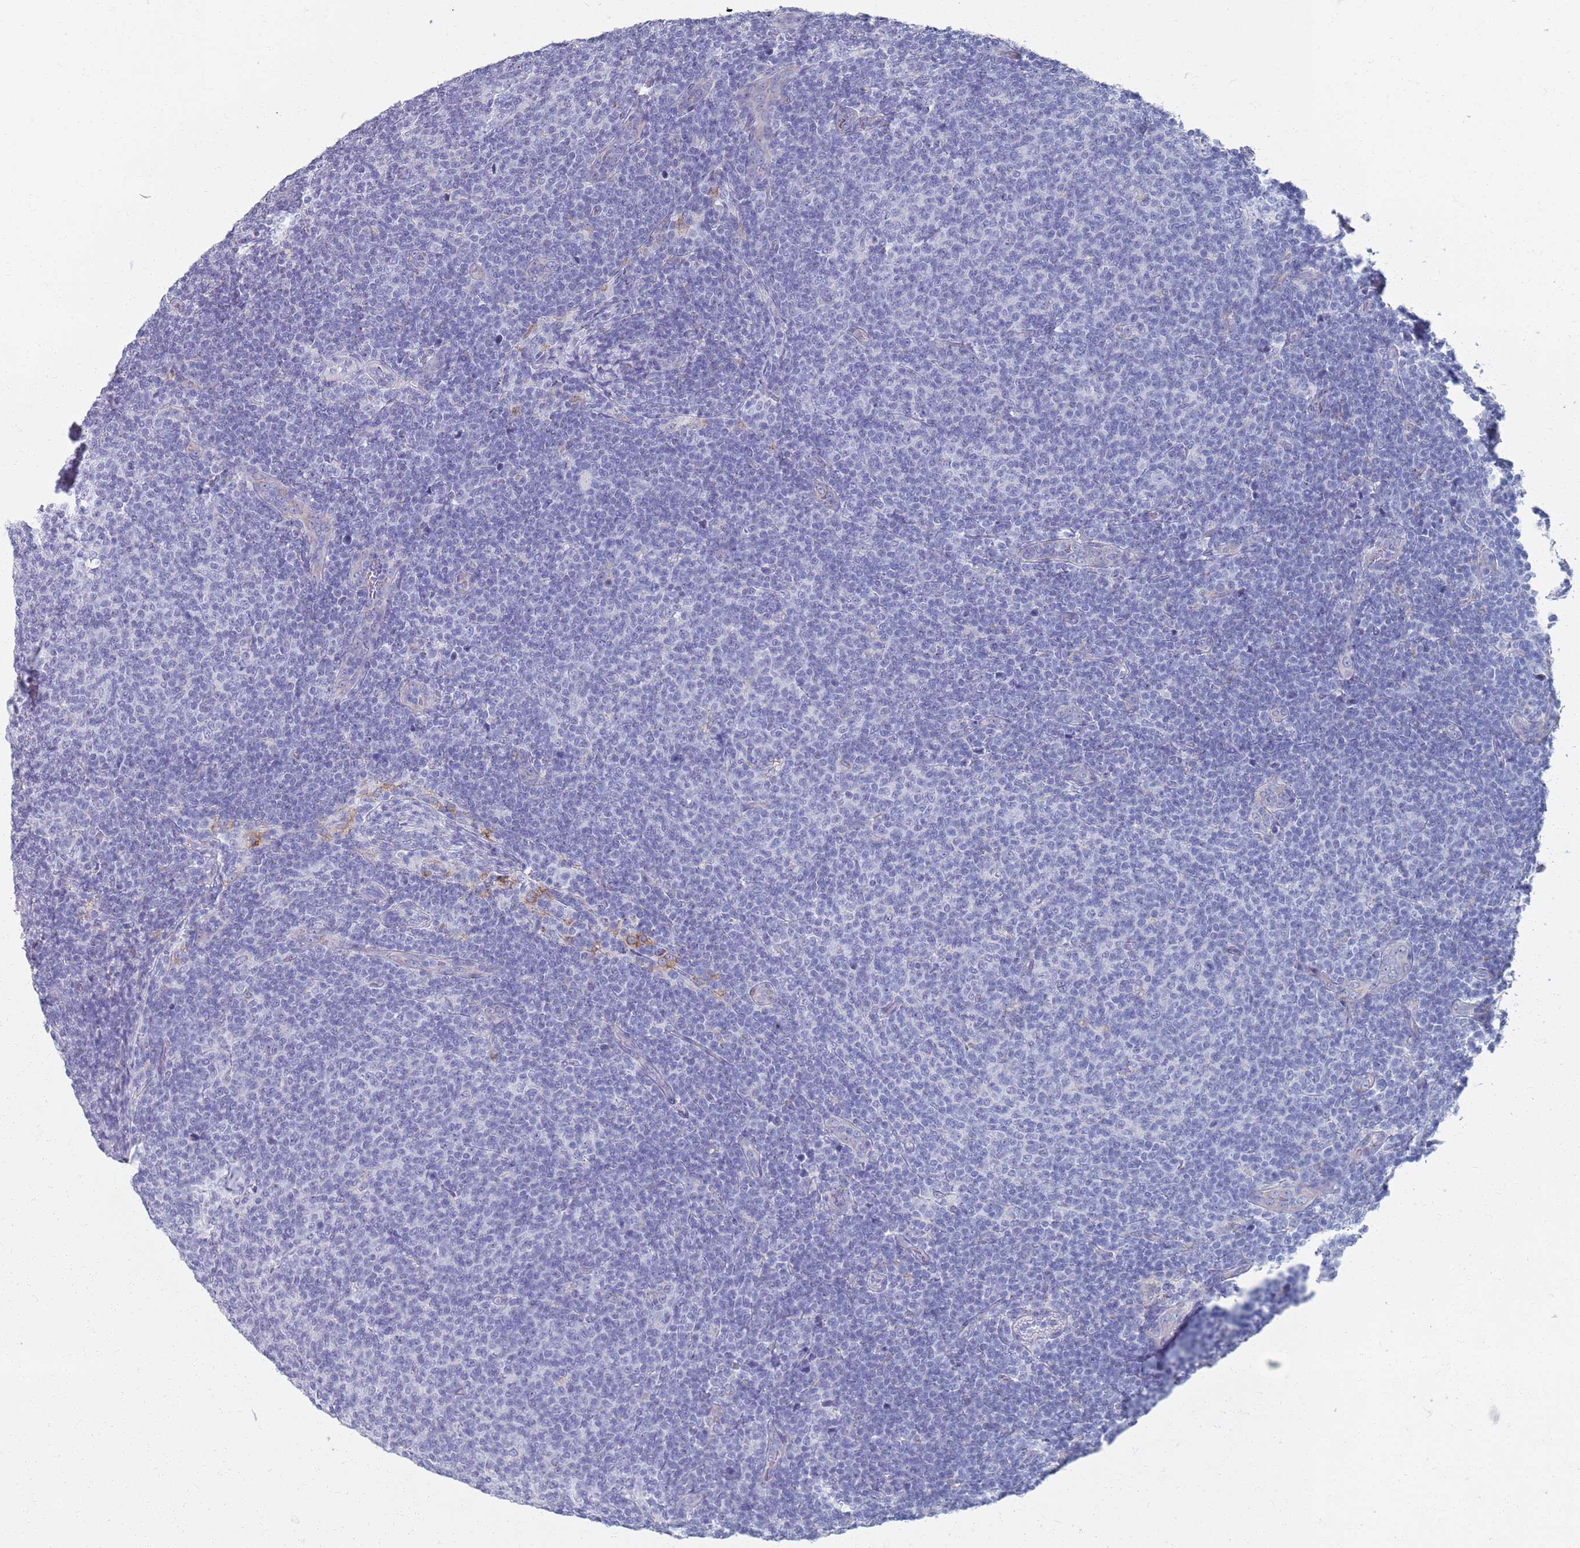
{"staining": {"intensity": "negative", "quantity": "none", "location": "none"}, "tissue": "lymphoma", "cell_type": "Tumor cells", "image_type": "cancer", "snomed": [{"axis": "morphology", "description": "Malignant lymphoma, non-Hodgkin's type, Low grade"}, {"axis": "topography", "description": "Lymph node"}], "caption": "Tumor cells show no significant protein expression in malignant lymphoma, non-Hodgkin's type (low-grade).", "gene": "PLOD1", "patient": {"sex": "male", "age": 66}}